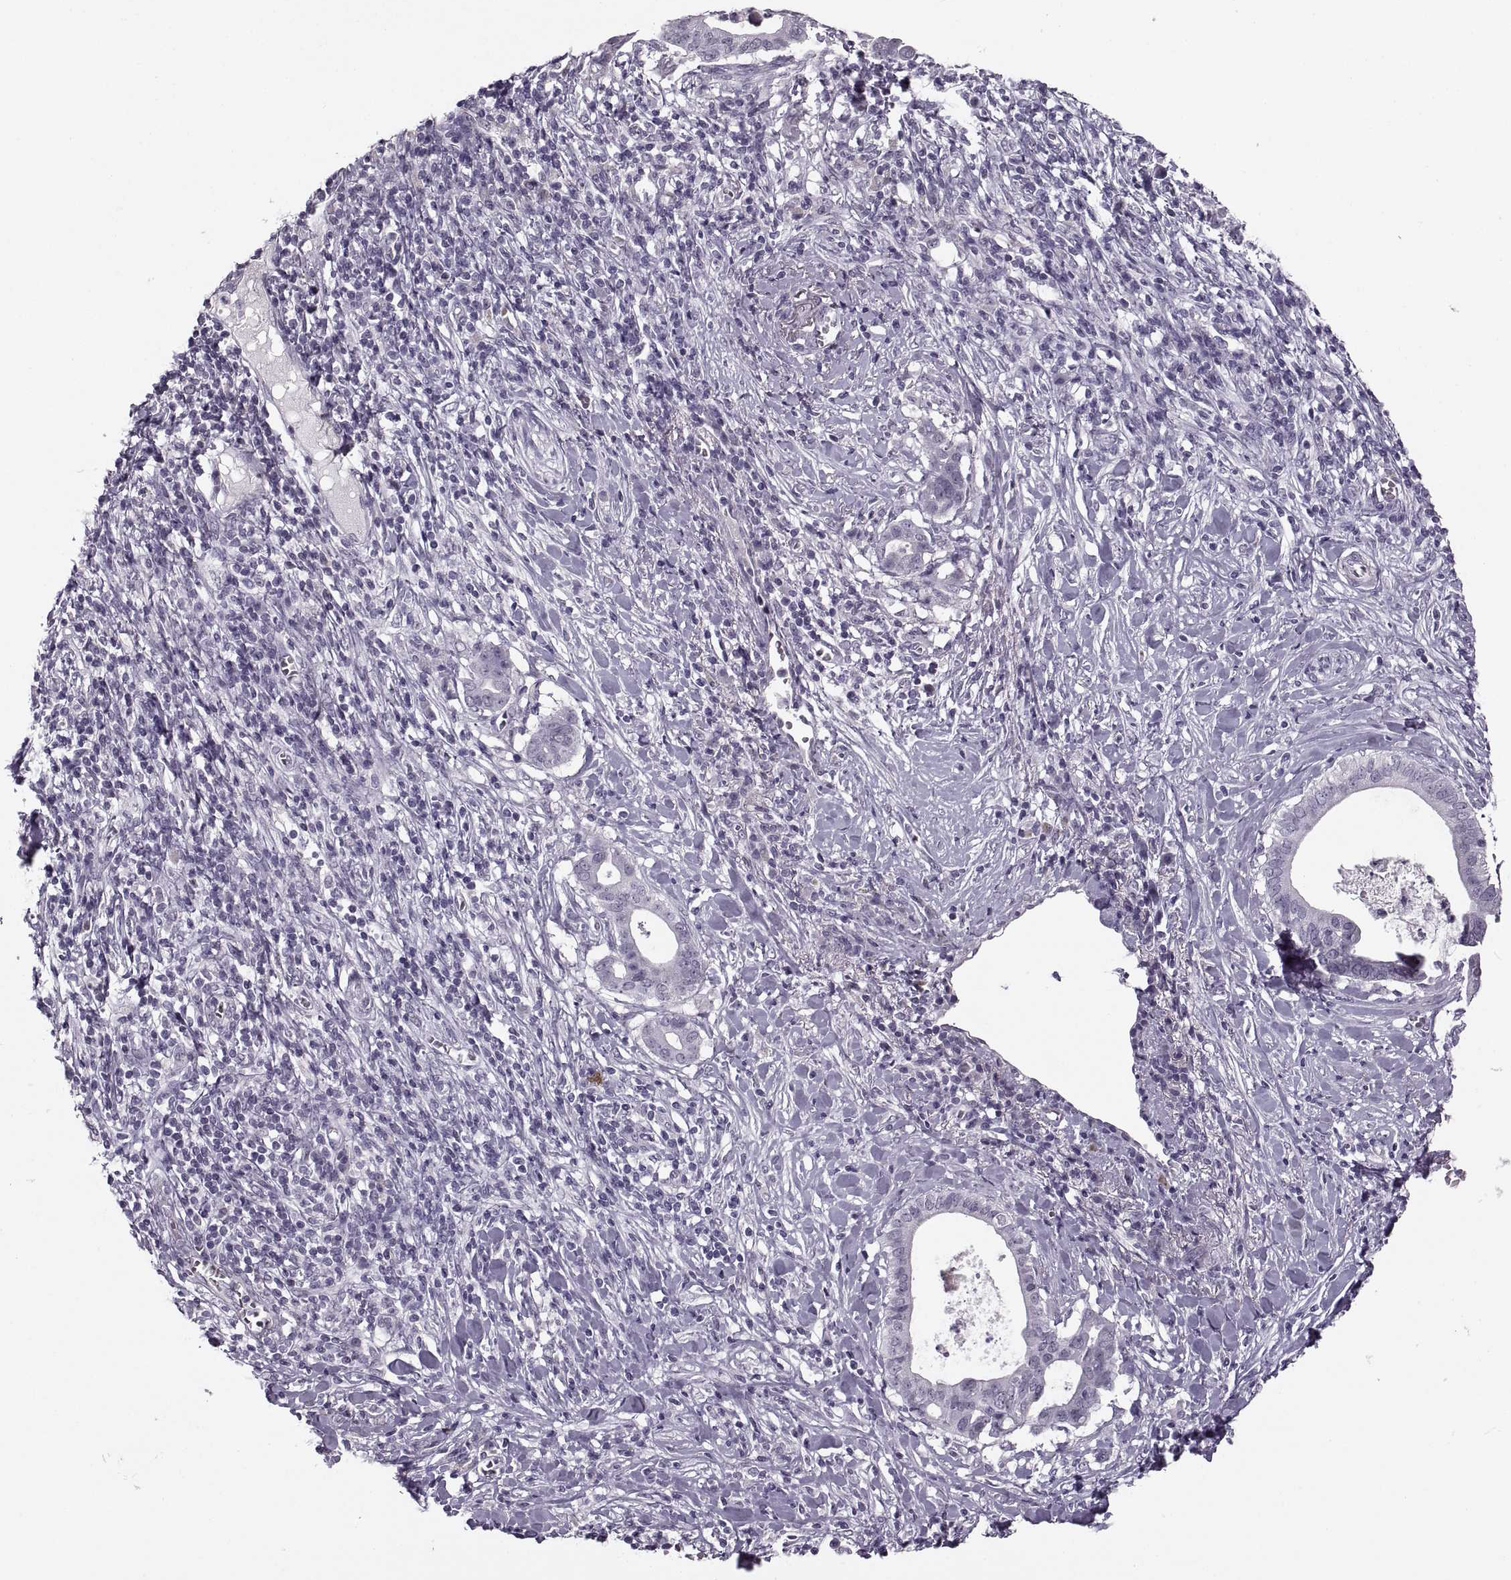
{"staining": {"intensity": "negative", "quantity": "none", "location": "none"}, "tissue": "pancreatic cancer", "cell_type": "Tumor cells", "image_type": "cancer", "snomed": [{"axis": "morphology", "description": "Adenocarcinoma, NOS"}, {"axis": "topography", "description": "Pancreas"}], "caption": "Immunohistochemistry micrograph of neoplastic tissue: human adenocarcinoma (pancreatic) stained with DAB displays no significant protein expression in tumor cells.", "gene": "PAGE5", "patient": {"sex": "male", "age": 61}}